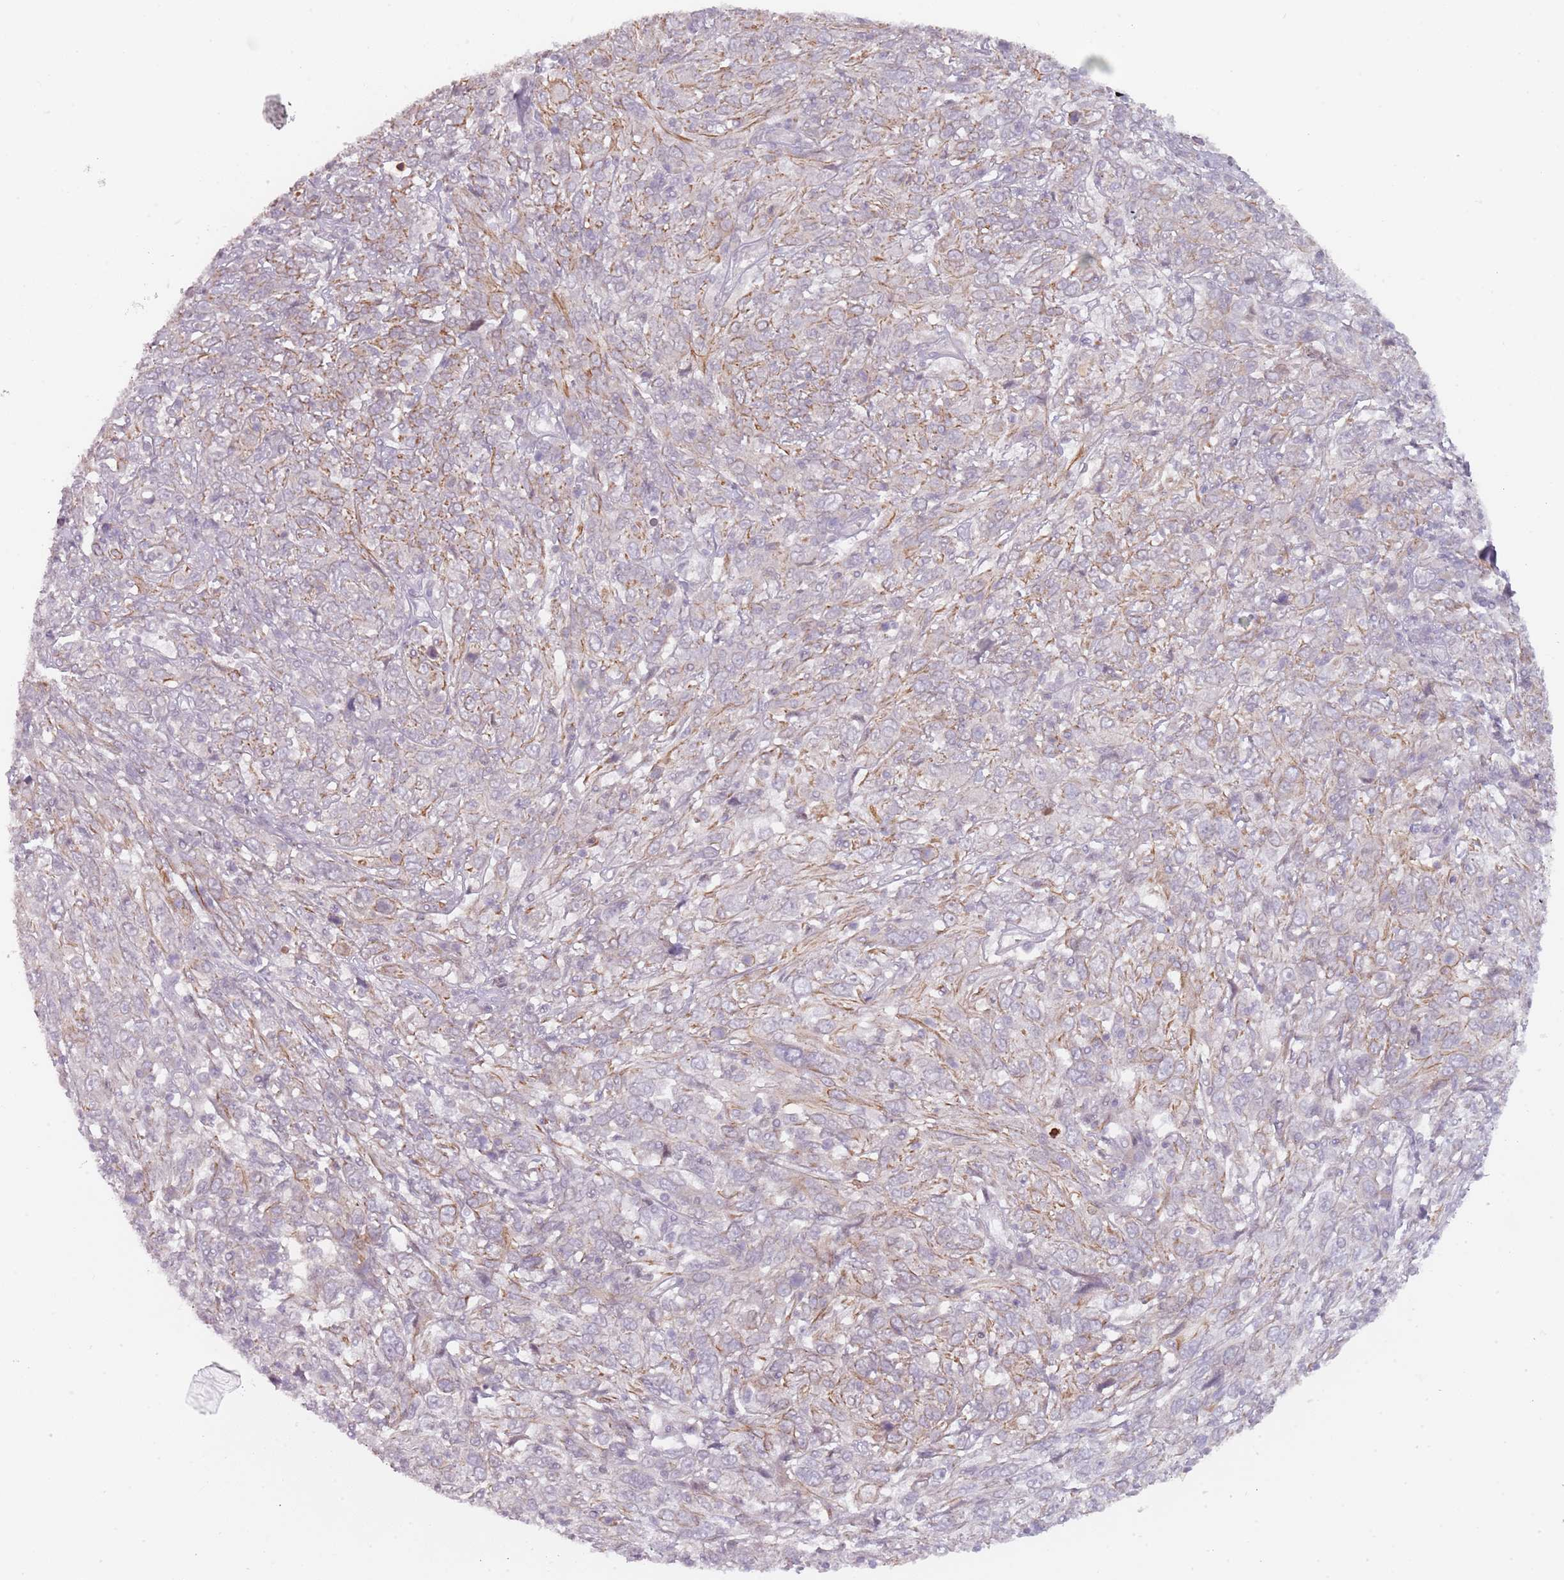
{"staining": {"intensity": "weak", "quantity": "<25%", "location": "cytoplasmic/membranous"}, "tissue": "cervical cancer", "cell_type": "Tumor cells", "image_type": "cancer", "snomed": [{"axis": "morphology", "description": "Squamous cell carcinoma, NOS"}, {"axis": "topography", "description": "Cervix"}], "caption": "This is a photomicrograph of immunohistochemistry (IHC) staining of cervical cancer (squamous cell carcinoma), which shows no positivity in tumor cells.", "gene": "RPS6KA2", "patient": {"sex": "female", "age": 46}}